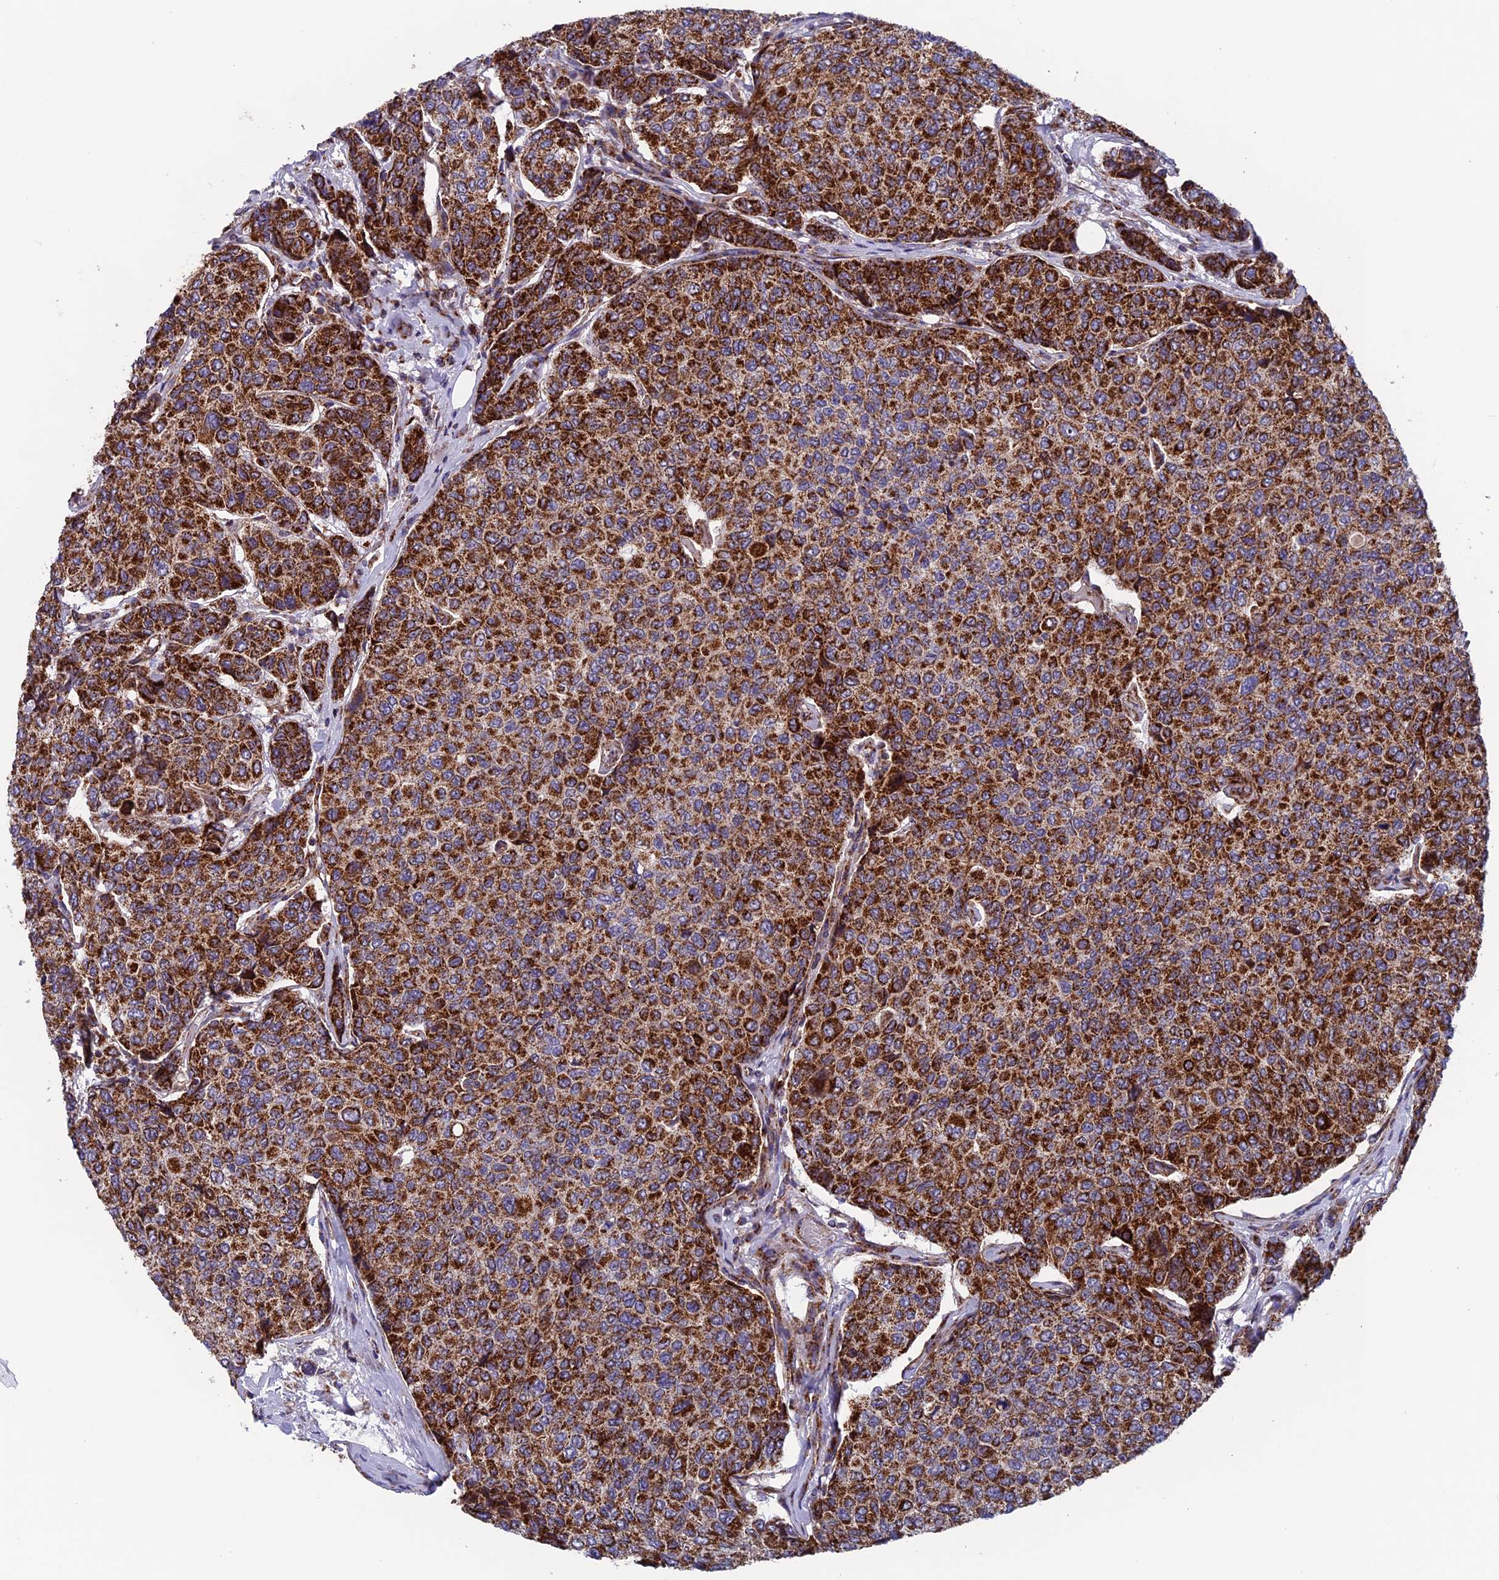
{"staining": {"intensity": "strong", "quantity": ">75%", "location": "cytoplasmic/membranous"}, "tissue": "breast cancer", "cell_type": "Tumor cells", "image_type": "cancer", "snomed": [{"axis": "morphology", "description": "Duct carcinoma"}, {"axis": "topography", "description": "Breast"}], "caption": "Human intraductal carcinoma (breast) stained with a brown dye reveals strong cytoplasmic/membranous positive staining in about >75% of tumor cells.", "gene": "MRPS18B", "patient": {"sex": "female", "age": 55}}